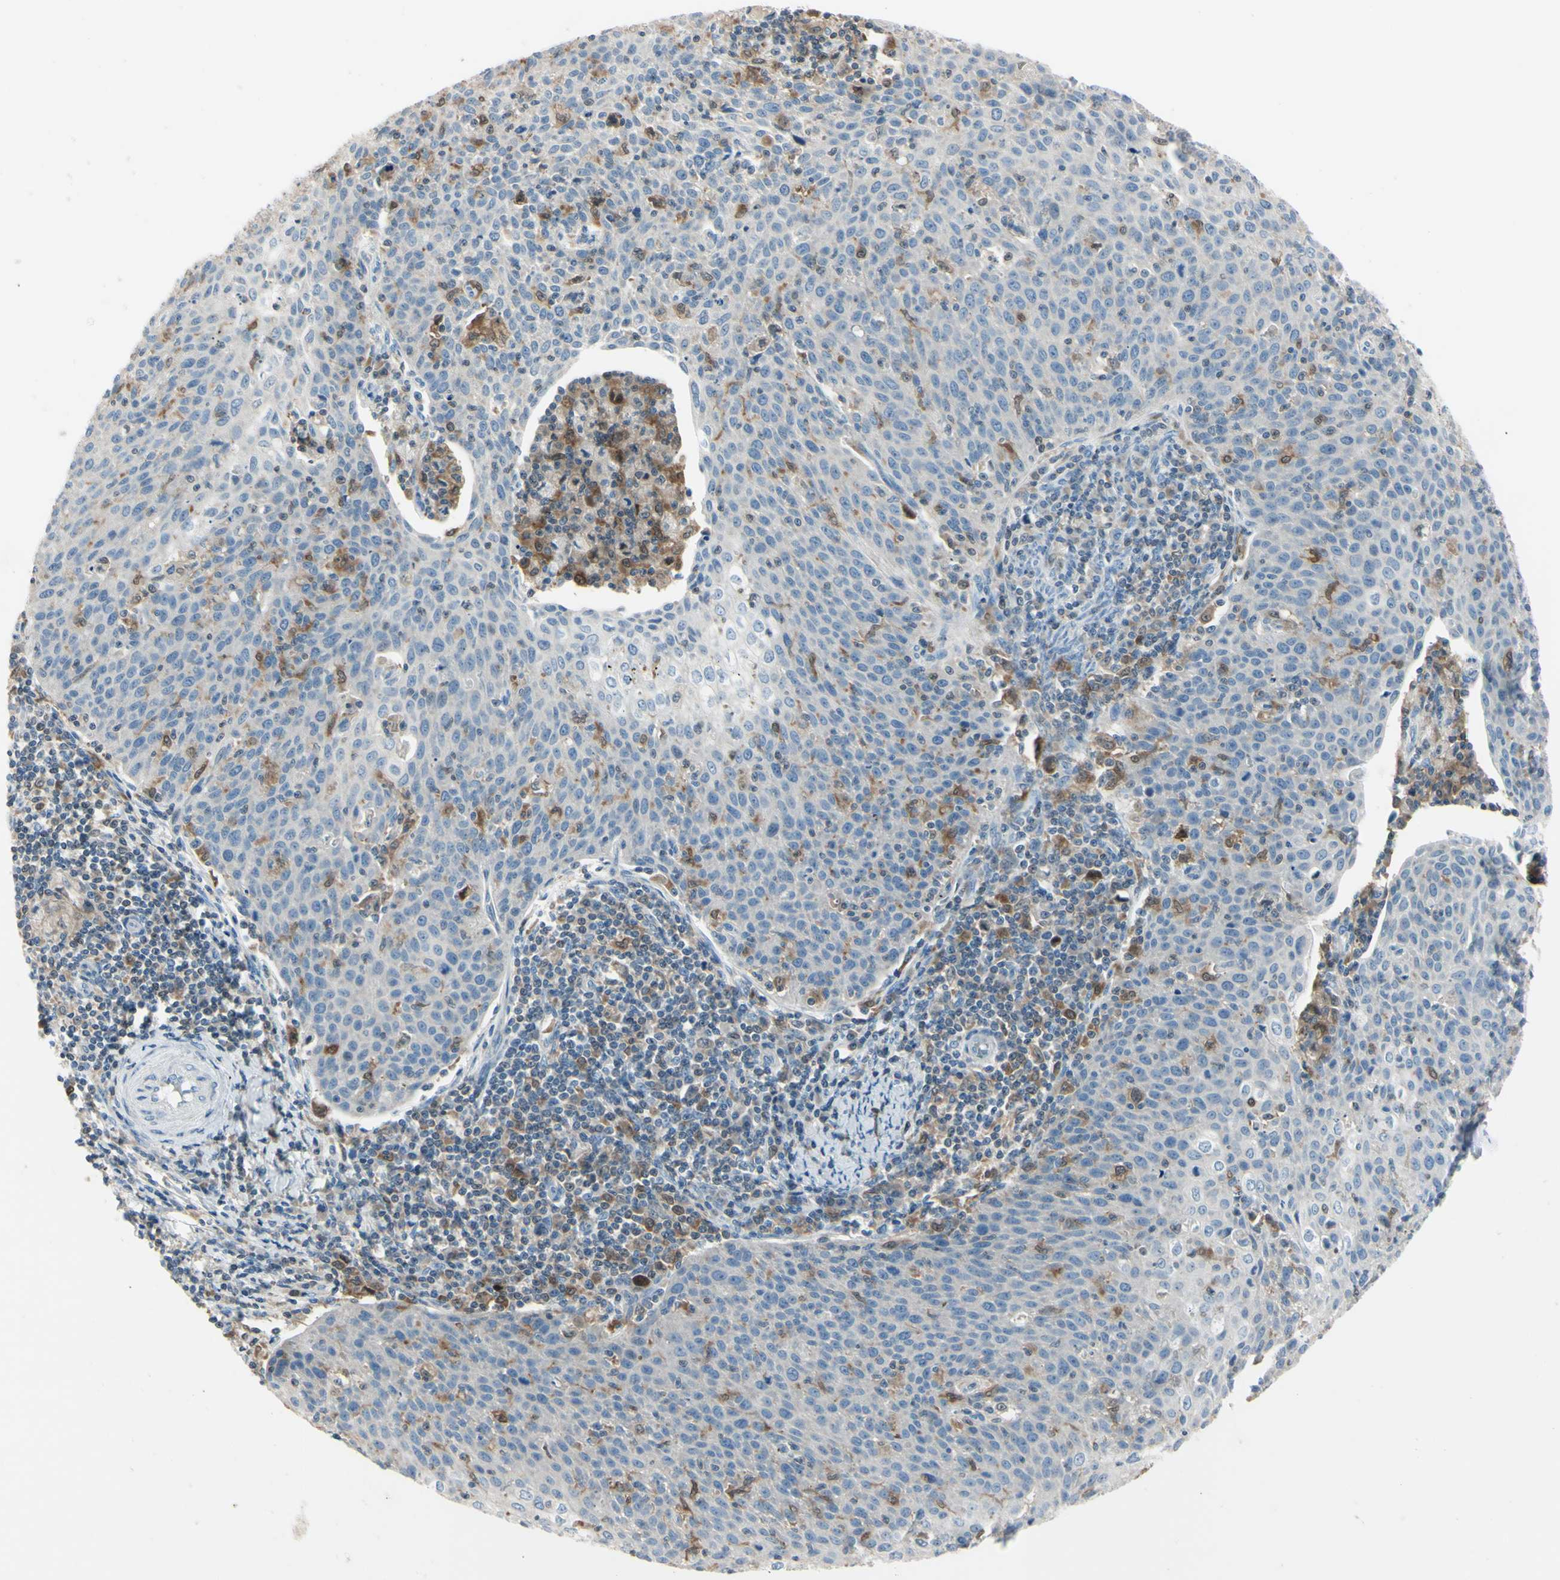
{"staining": {"intensity": "moderate", "quantity": "<25%", "location": "cytoplasmic/membranous"}, "tissue": "cervical cancer", "cell_type": "Tumor cells", "image_type": "cancer", "snomed": [{"axis": "morphology", "description": "Squamous cell carcinoma, NOS"}, {"axis": "topography", "description": "Cervix"}], "caption": "Approximately <25% of tumor cells in human cervical cancer (squamous cell carcinoma) exhibit moderate cytoplasmic/membranous protein expression as visualized by brown immunohistochemical staining.", "gene": "CYRIB", "patient": {"sex": "female", "age": 38}}